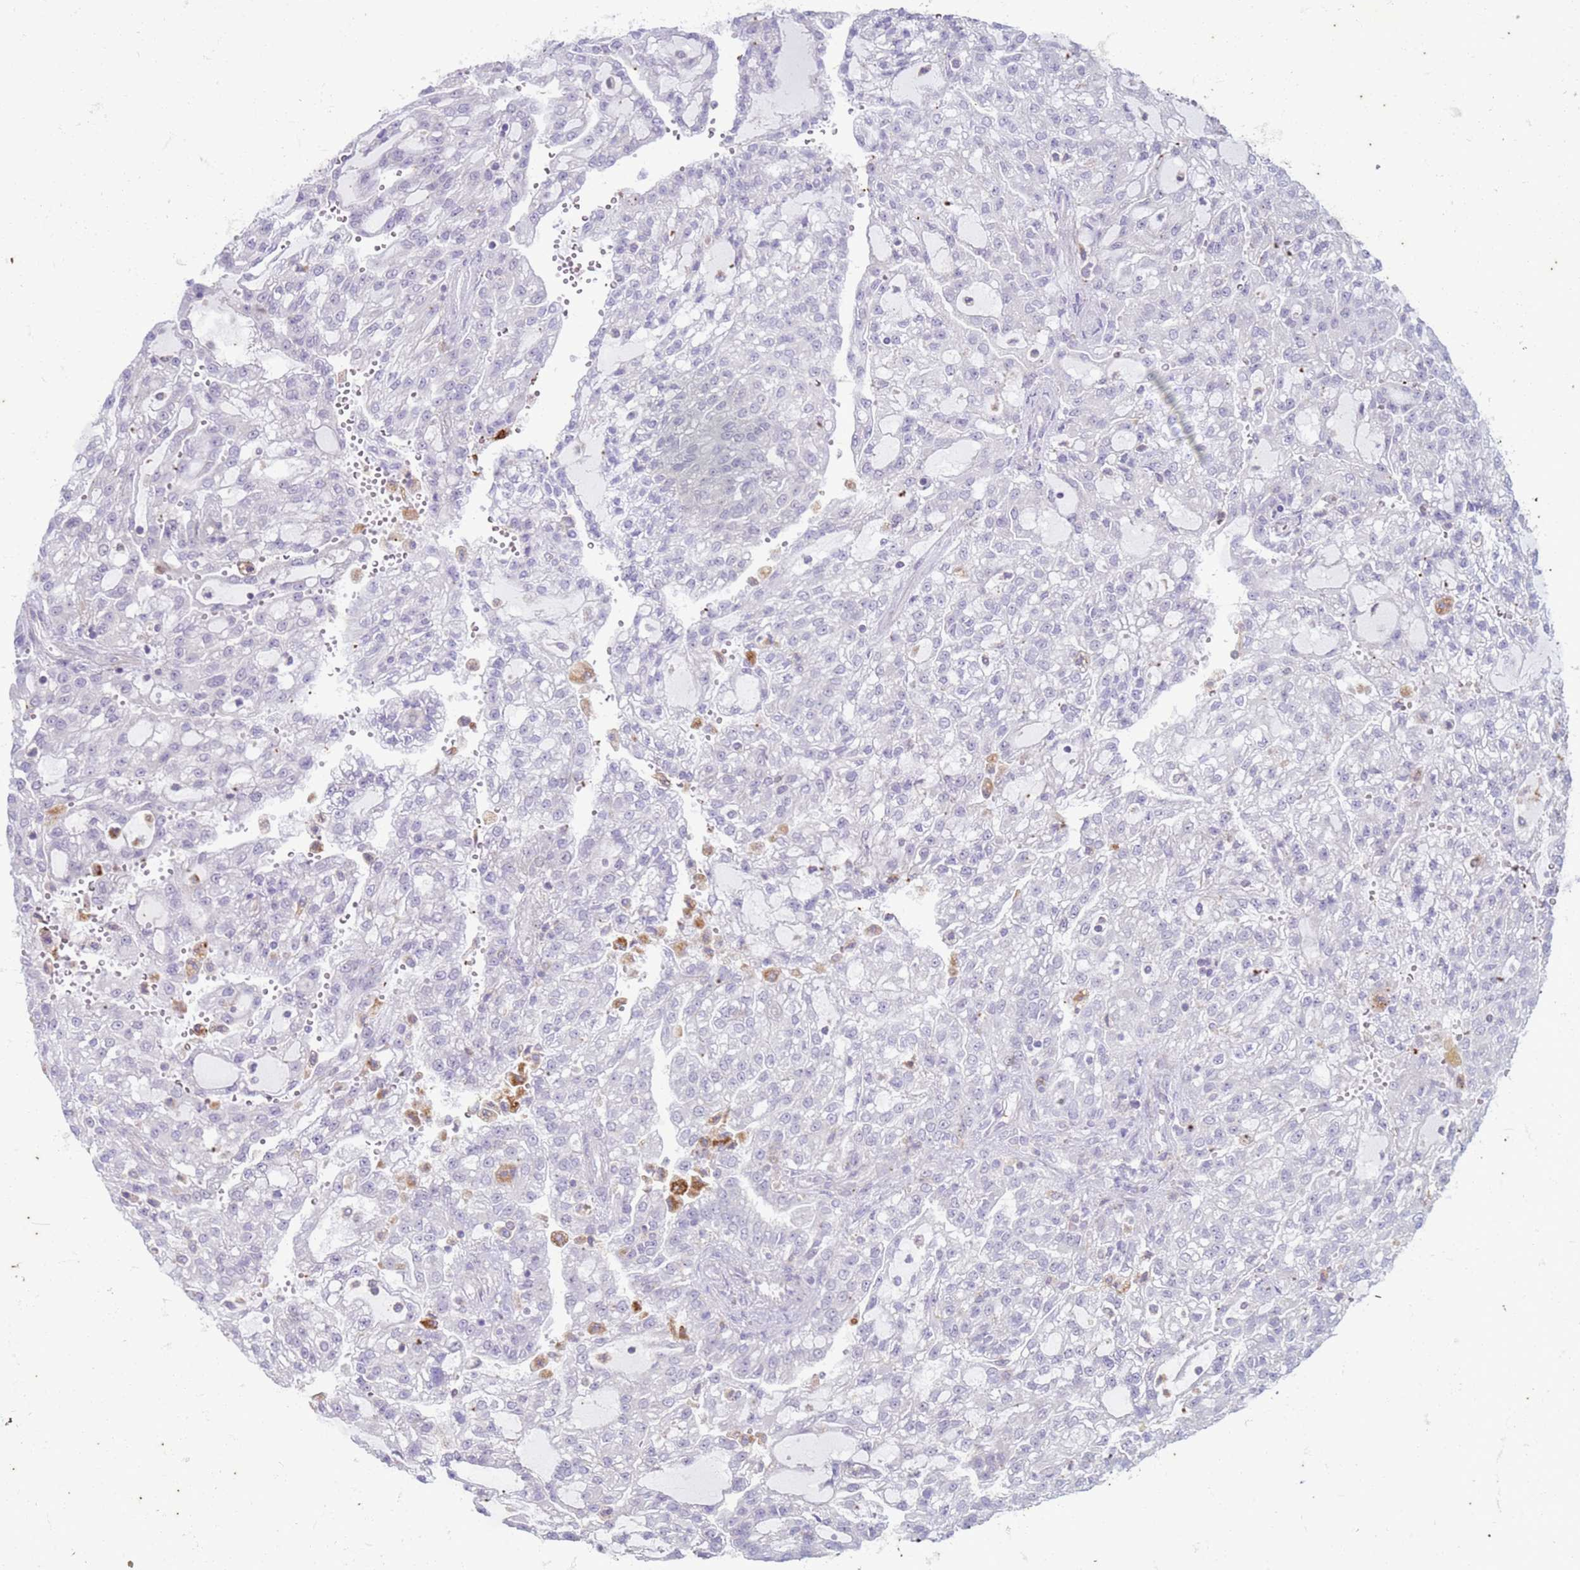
{"staining": {"intensity": "negative", "quantity": "none", "location": "none"}, "tissue": "renal cancer", "cell_type": "Tumor cells", "image_type": "cancer", "snomed": [{"axis": "morphology", "description": "Adenocarcinoma, NOS"}, {"axis": "topography", "description": "Kidney"}], "caption": "Immunohistochemistry (IHC) of human renal cancer (adenocarcinoma) shows no expression in tumor cells.", "gene": "SLC15A3", "patient": {"sex": "male", "age": 63}}